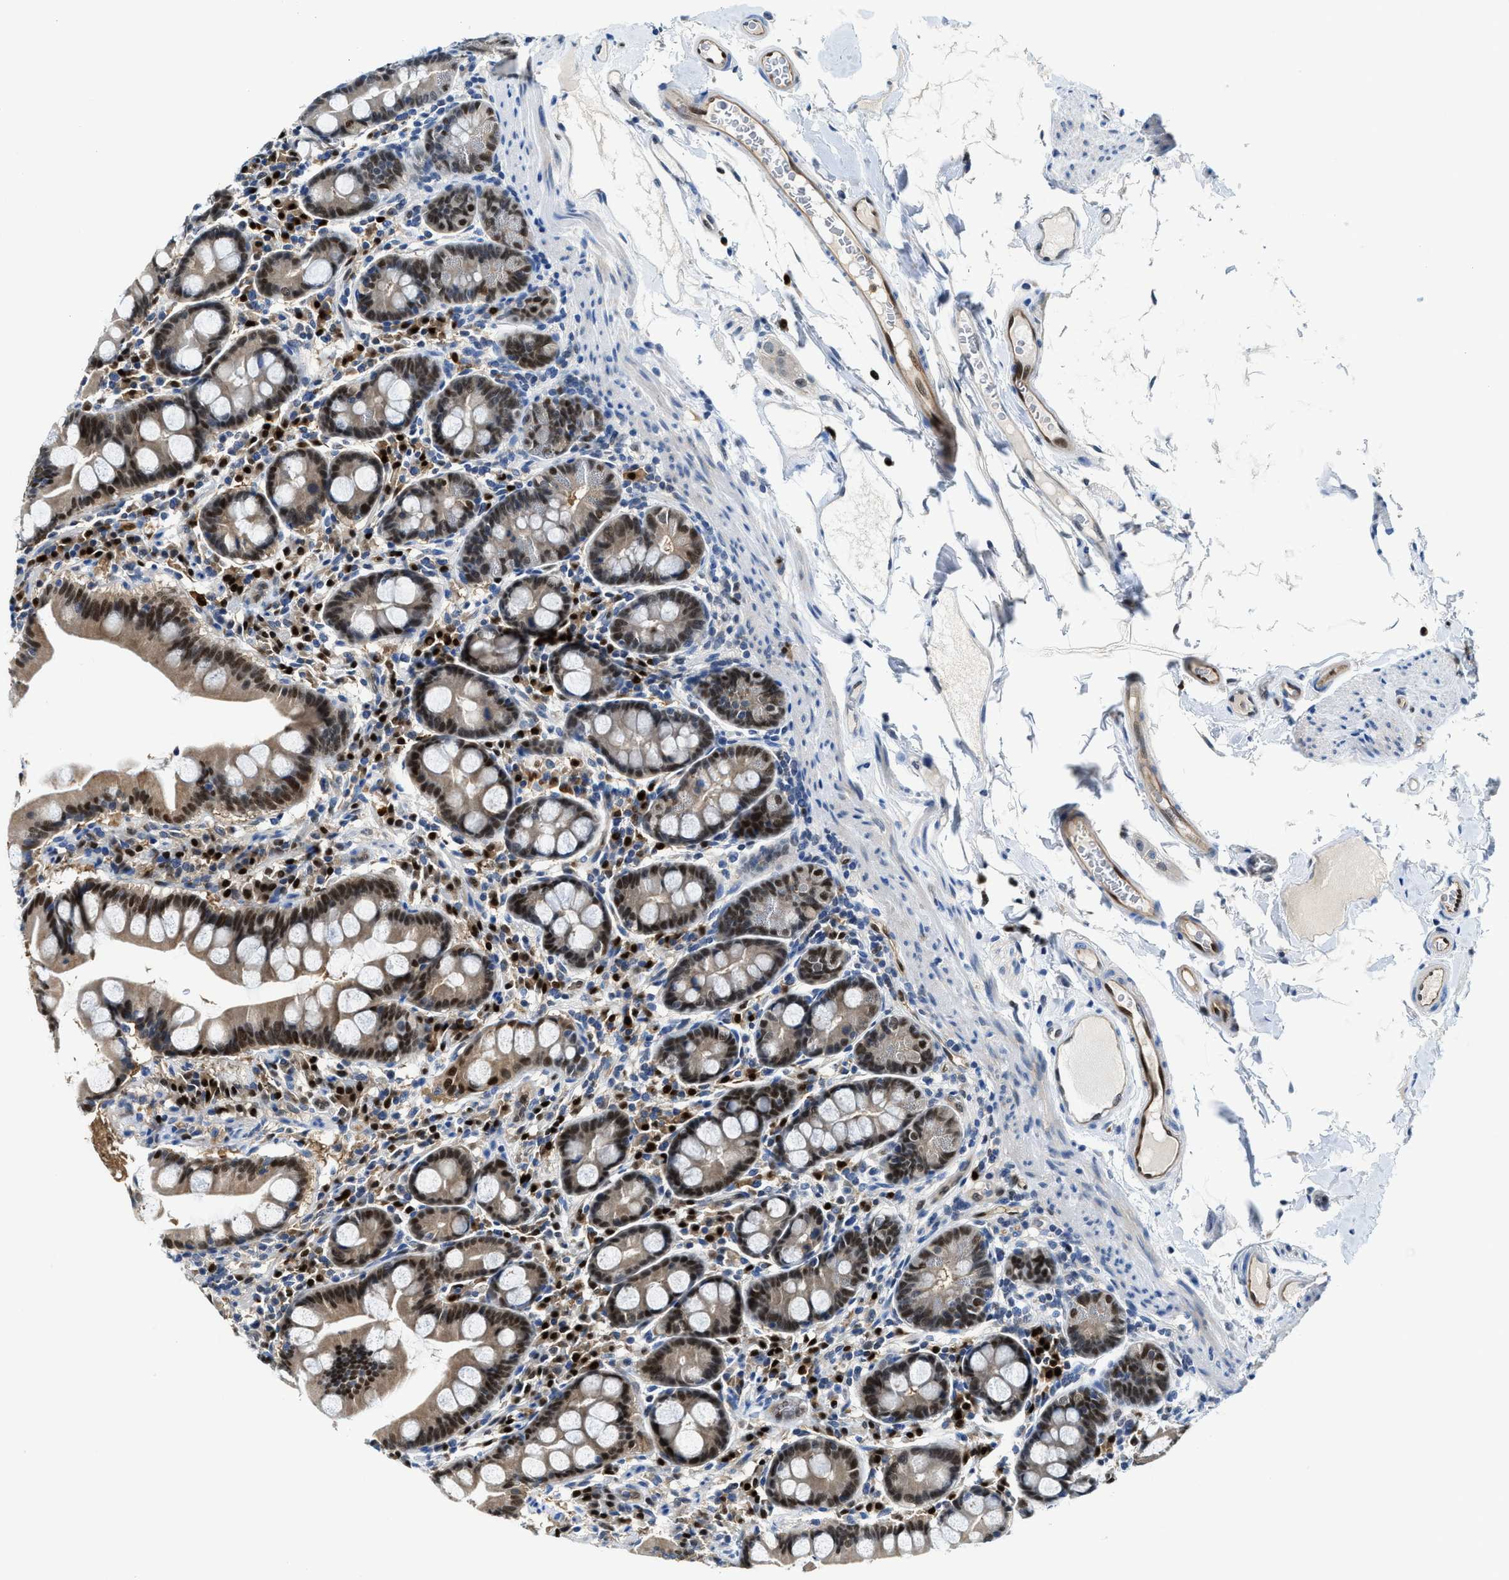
{"staining": {"intensity": "moderate", "quantity": ">75%", "location": "cytoplasmic/membranous,nuclear"}, "tissue": "duodenum", "cell_type": "Glandular cells", "image_type": "normal", "snomed": [{"axis": "morphology", "description": "Normal tissue, NOS"}, {"axis": "topography", "description": "Duodenum"}], "caption": "Duodenum stained for a protein (brown) shows moderate cytoplasmic/membranous,nuclear positive positivity in approximately >75% of glandular cells.", "gene": "LTA4H", "patient": {"sex": "male", "age": 50}}